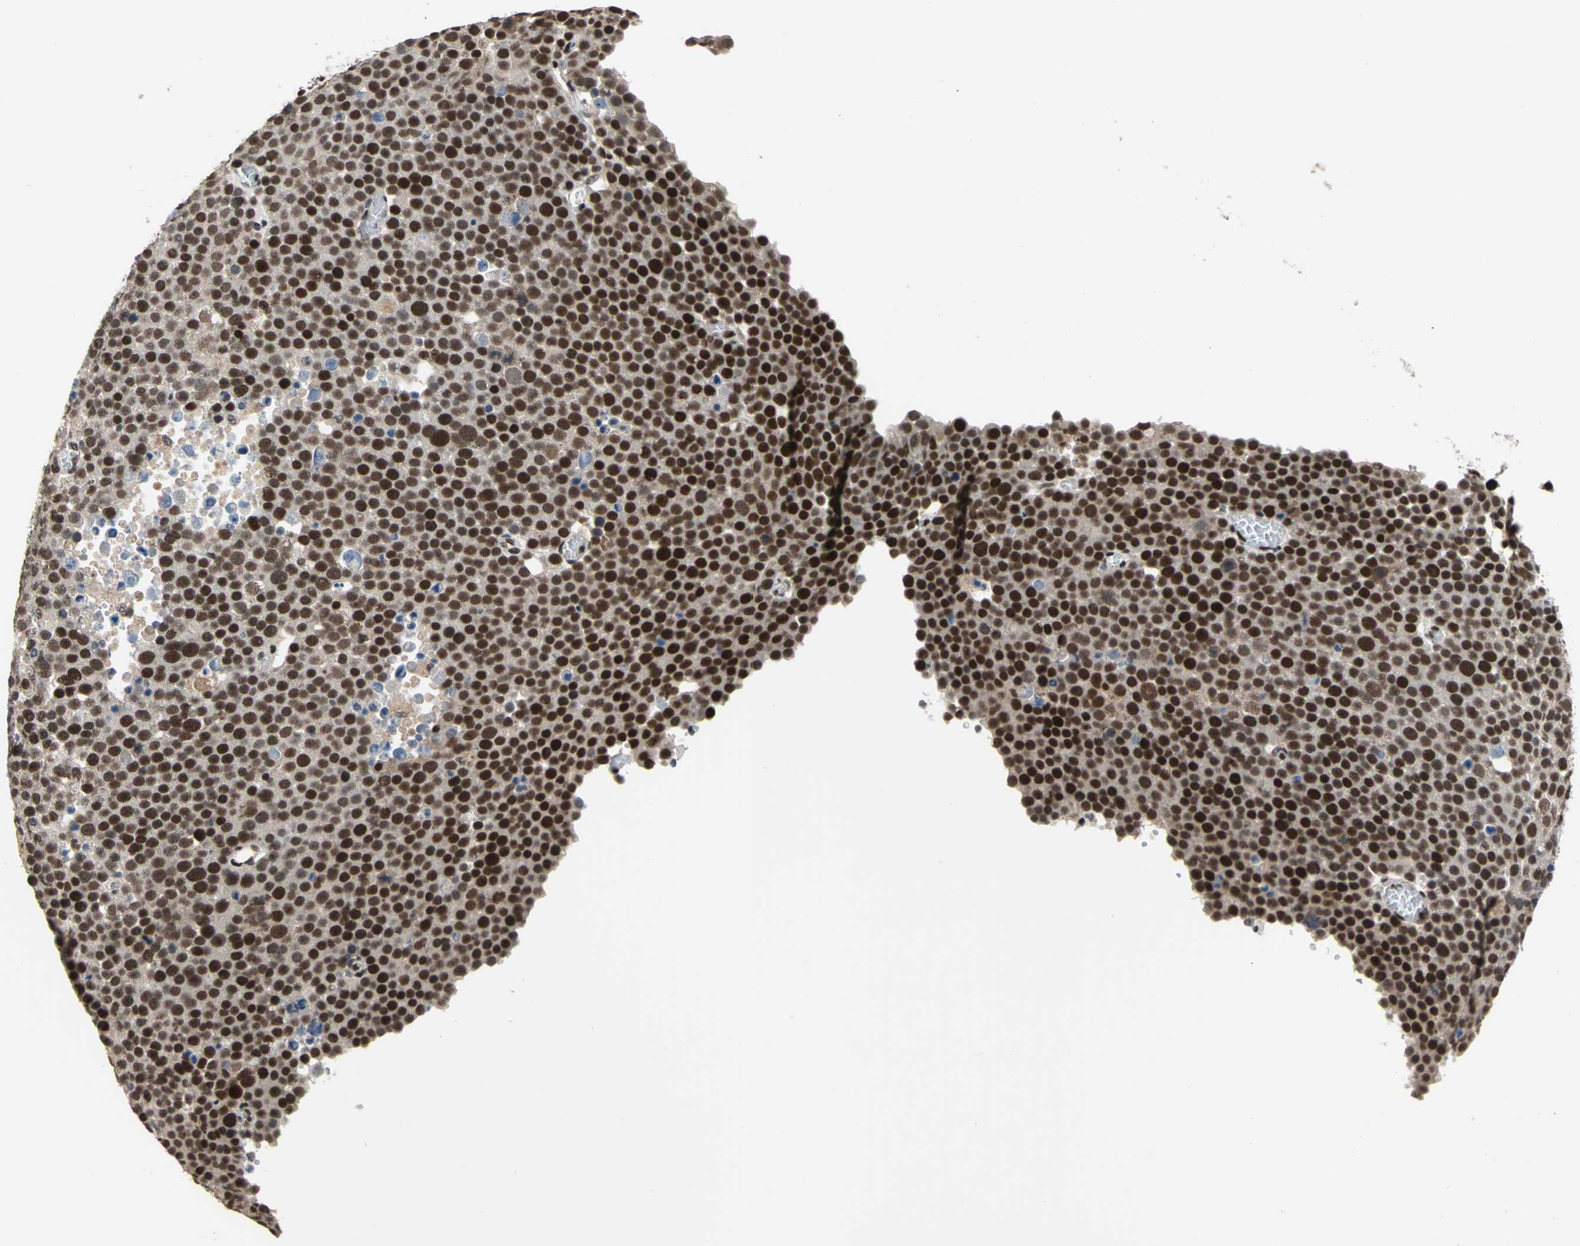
{"staining": {"intensity": "strong", "quantity": ">75%", "location": "nuclear"}, "tissue": "testis cancer", "cell_type": "Tumor cells", "image_type": "cancer", "snomed": [{"axis": "morphology", "description": "Seminoma, NOS"}, {"axis": "topography", "description": "Testis"}], "caption": "A brown stain labels strong nuclear staining of a protein in human testis cancer (seminoma) tumor cells.", "gene": "ELF2", "patient": {"sex": "male", "age": 71}}